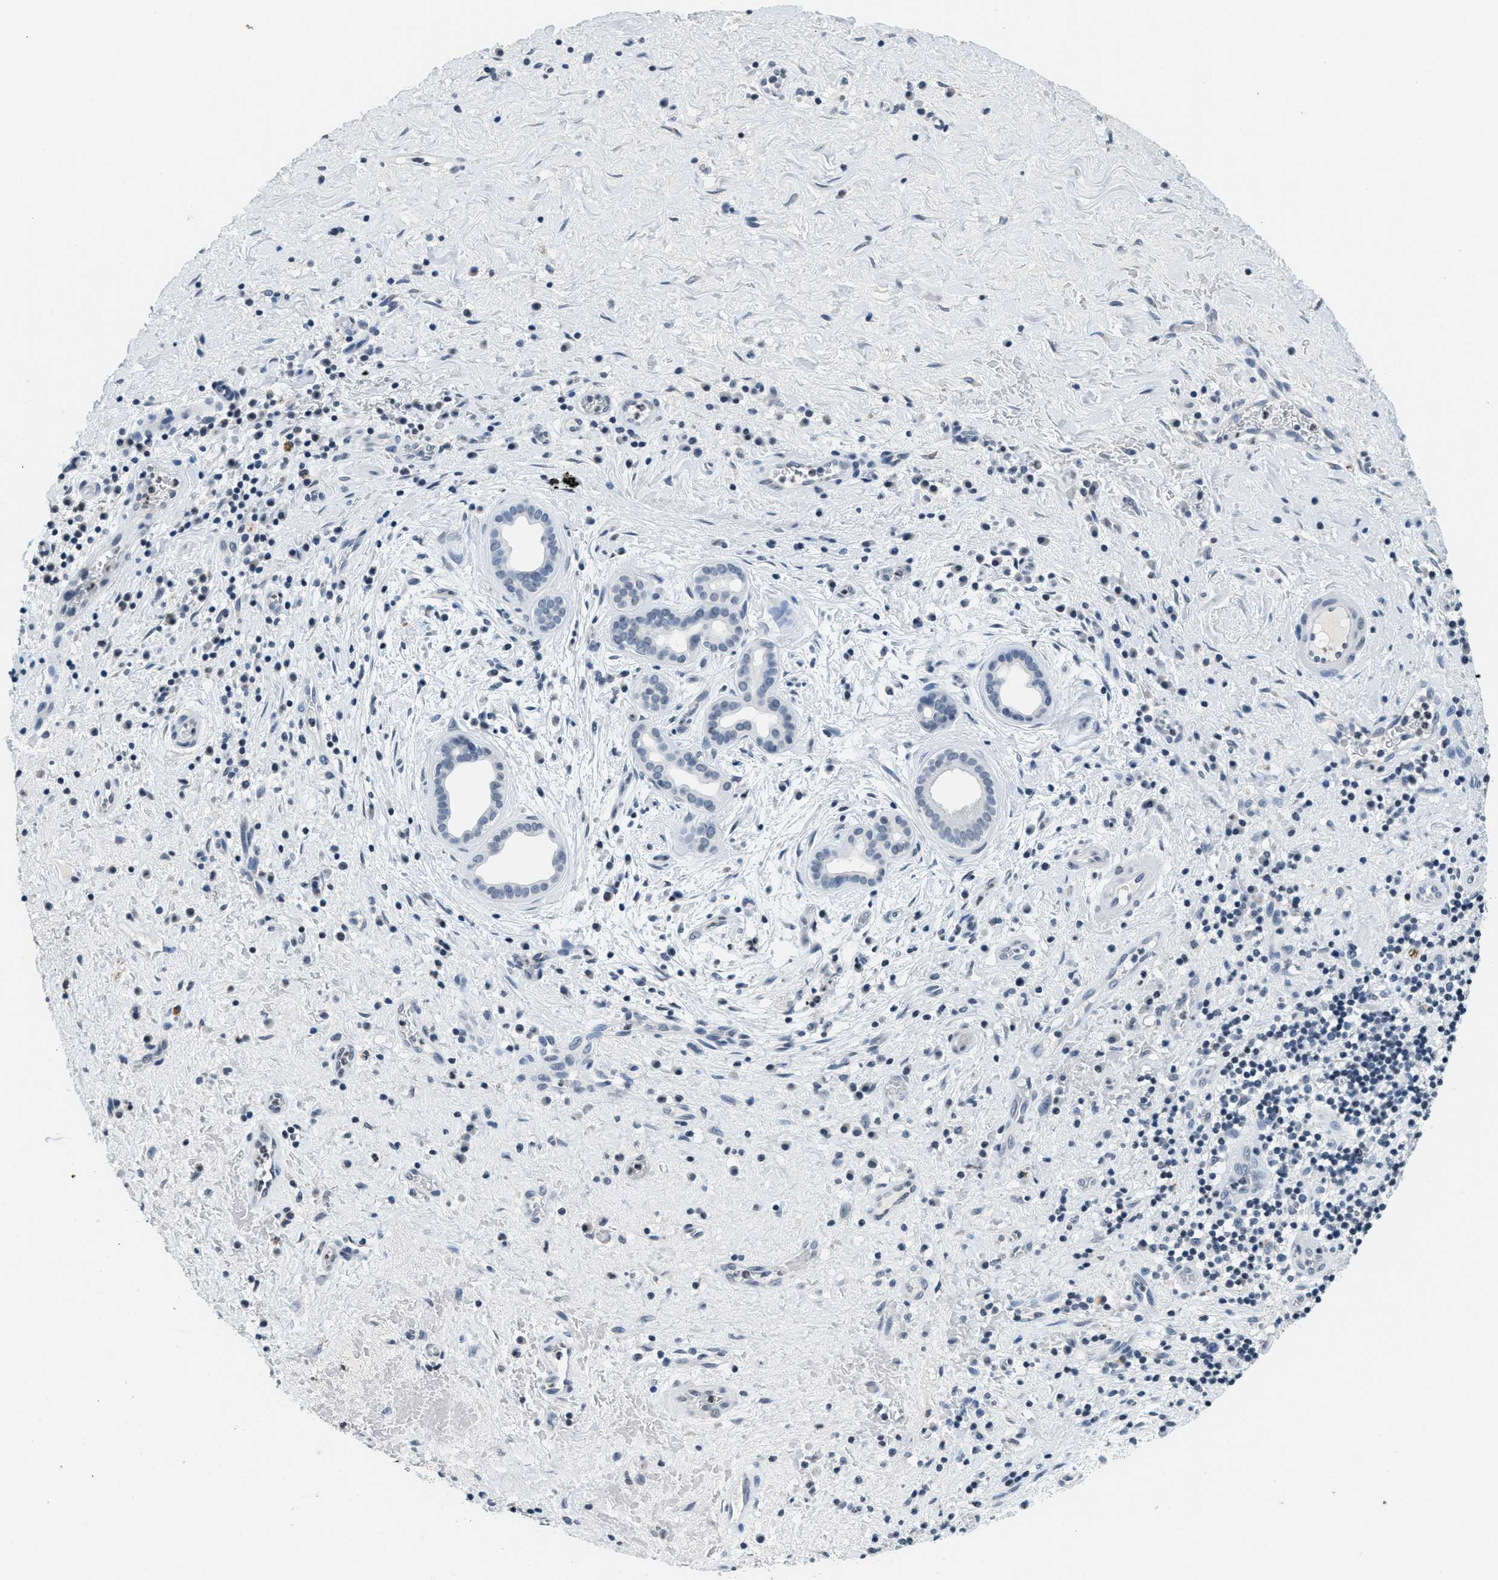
{"staining": {"intensity": "negative", "quantity": "none", "location": "none"}, "tissue": "liver cancer", "cell_type": "Tumor cells", "image_type": "cancer", "snomed": [{"axis": "morphology", "description": "Cholangiocarcinoma"}, {"axis": "topography", "description": "Liver"}], "caption": "There is no significant positivity in tumor cells of liver cancer (cholangiocarcinoma).", "gene": "CA4", "patient": {"sex": "female", "age": 38}}